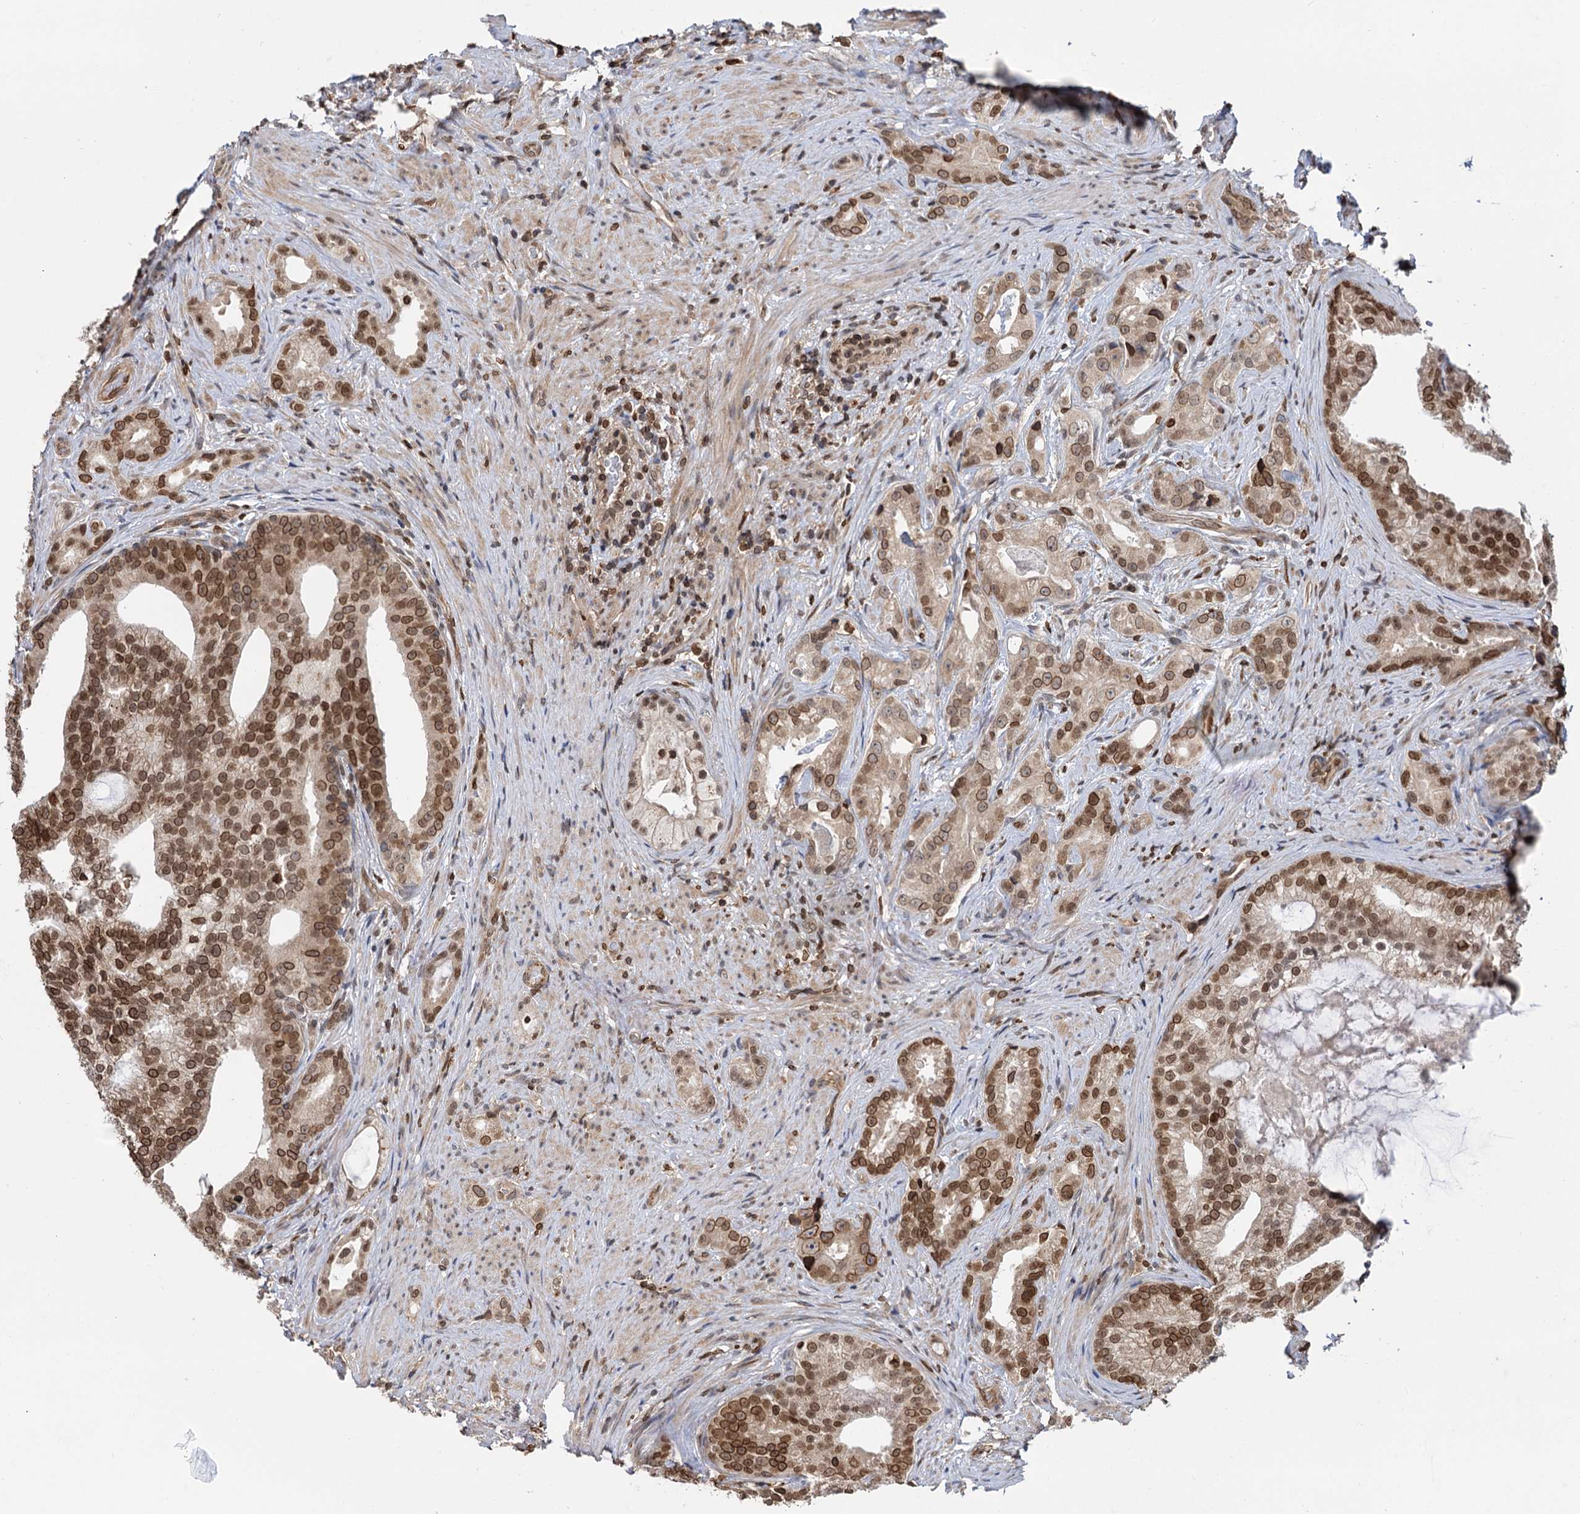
{"staining": {"intensity": "moderate", "quantity": ">75%", "location": "nuclear"}, "tissue": "prostate cancer", "cell_type": "Tumor cells", "image_type": "cancer", "snomed": [{"axis": "morphology", "description": "Adenocarcinoma, Low grade"}, {"axis": "topography", "description": "Prostate"}], "caption": "The histopathology image exhibits staining of low-grade adenocarcinoma (prostate), revealing moderate nuclear protein positivity (brown color) within tumor cells.", "gene": "ZC3H13", "patient": {"sex": "male", "age": 71}}